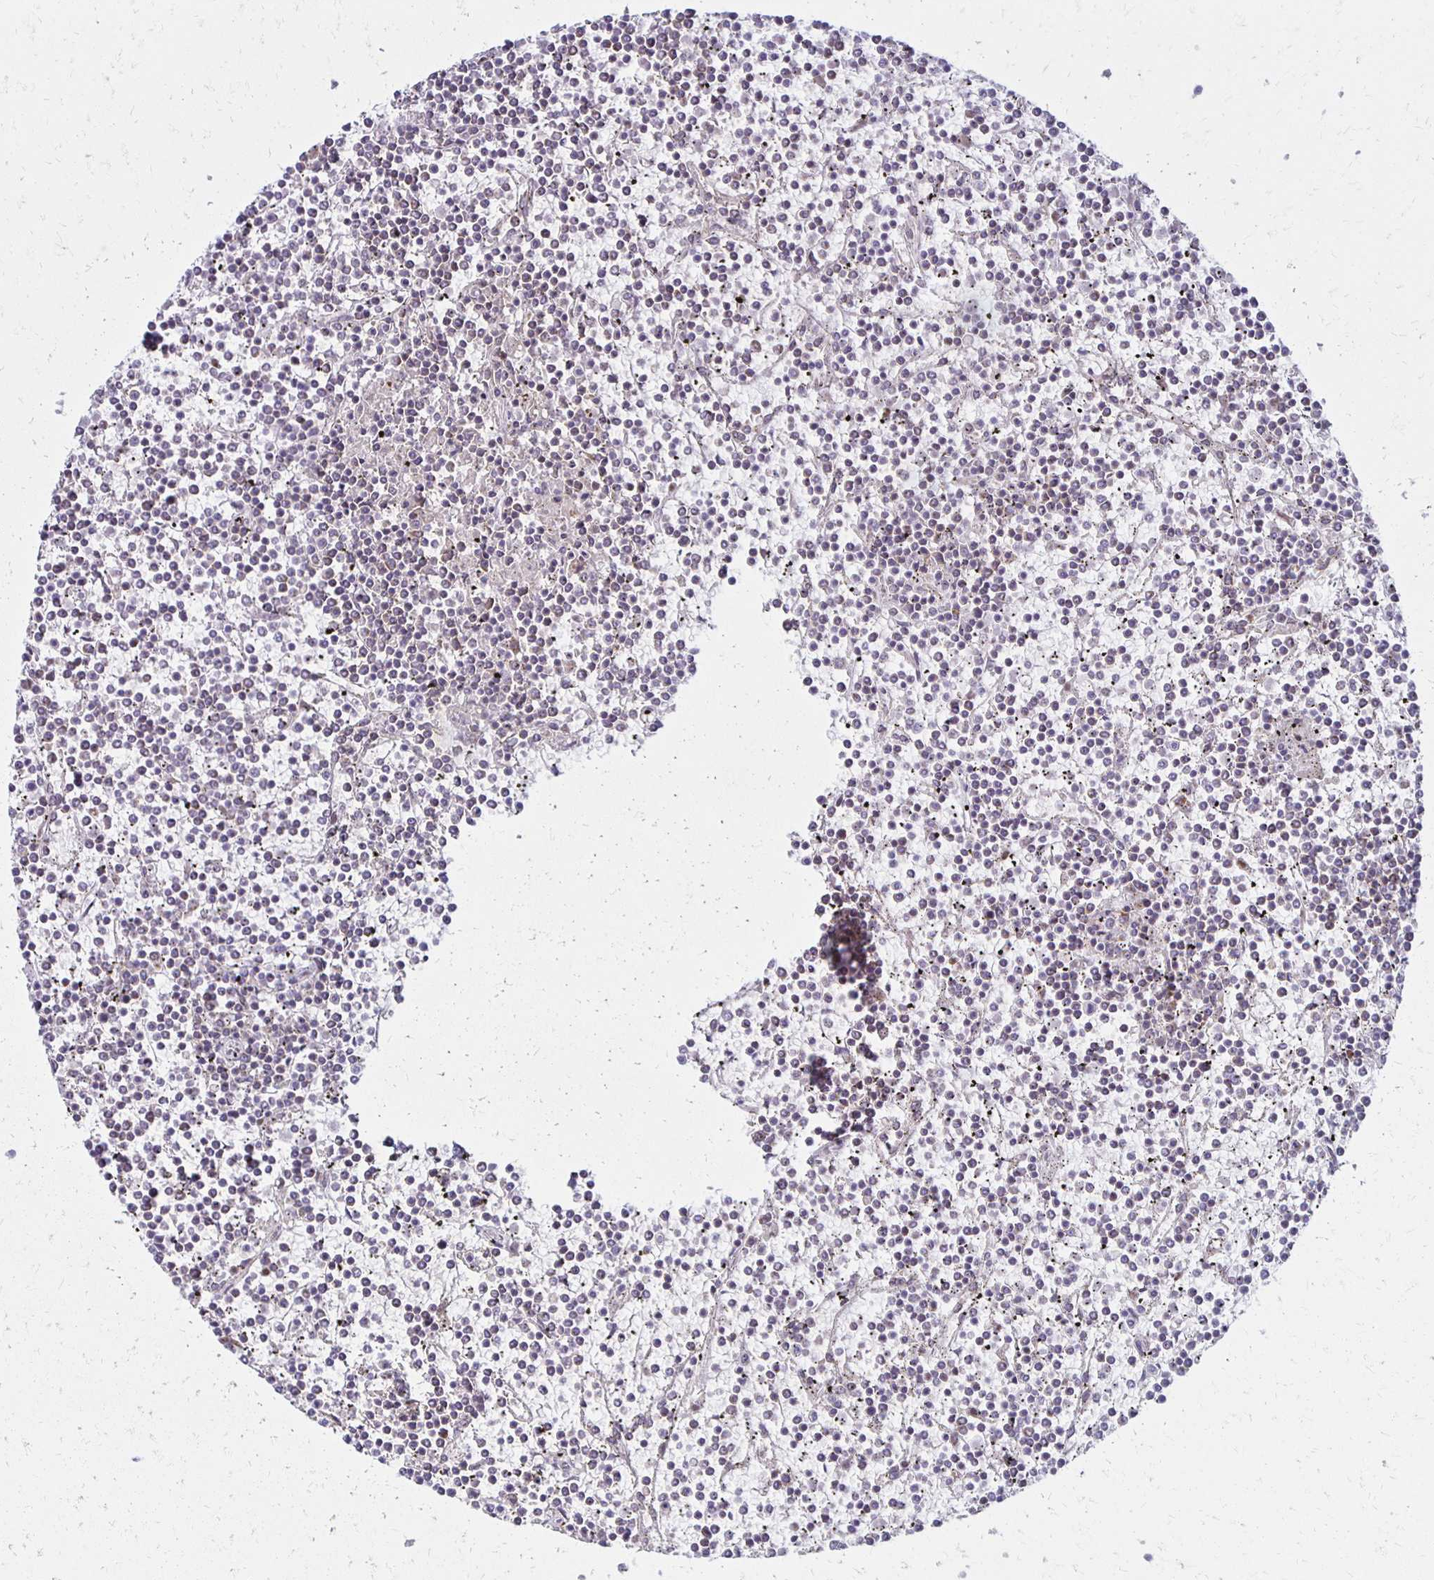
{"staining": {"intensity": "negative", "quantity": "none", "location": "none"}, "tissue": "lymphoma", "cell_type": "Tumor cells", "image_type": "cancer", "snomed": [{"axis": "morphology", "description": "Malignant lymphoma, non-Hodgkin's type, Low grade"}, {"axis": "topography", "description": "Spleen"}], "caption": "Human low-grade malignant lymphoma, non-Hodgkin's type stained for a protein using immunohistochemistry demonstrates no staining in tumor cells.", "gene": "DAGLA", "patient": {"sex": "female", "age": 19}}